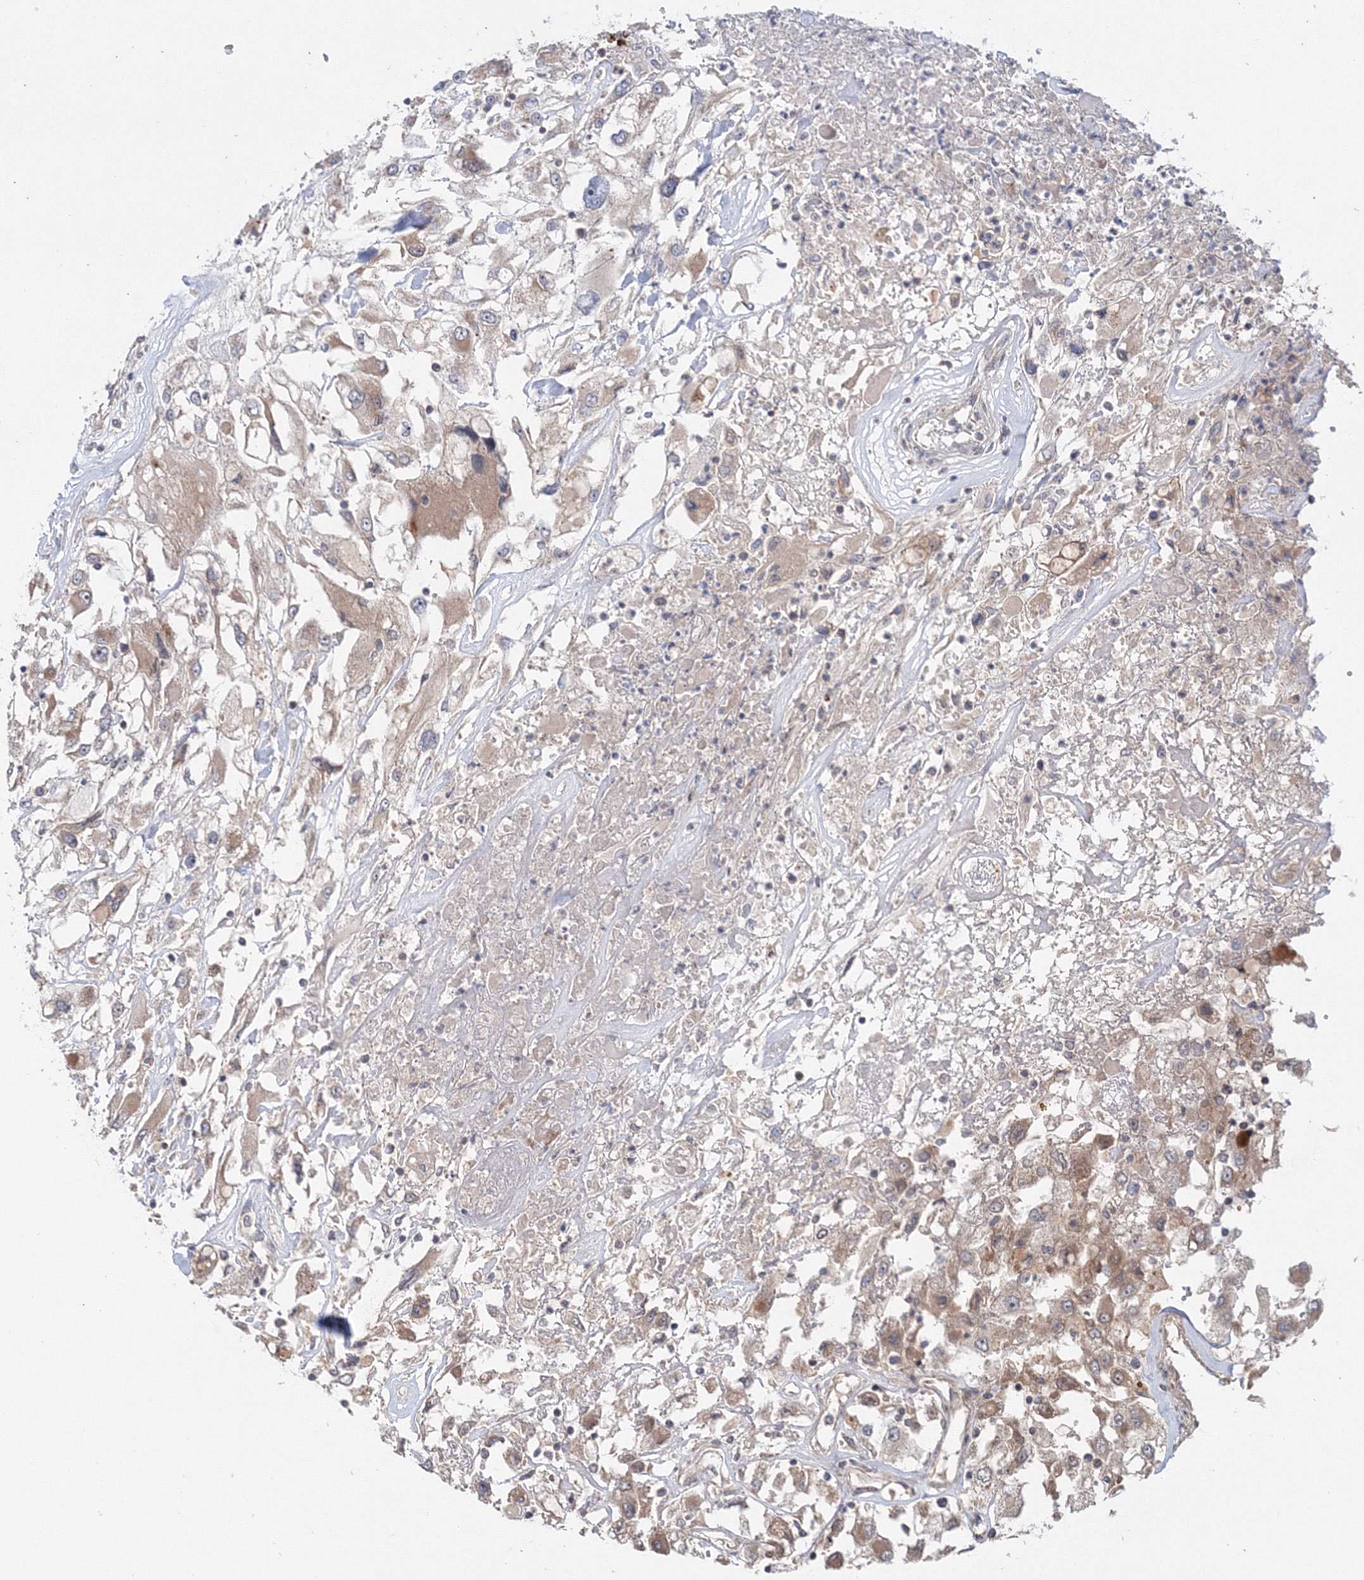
{"staining": {"intensity": "weak", "quantity": "25%-75%", "location": "cytoplasmic/membranous"}, "tissue": "renal cancer", "cell_type": "Tumor cells", "image_type": "cancer", "snomed": [{"axis": "morphology", "description": "Adenocarcinoma, NOS"}, {"axis": "topography", "description": "Kidney"}], "caption": "Brown immunohistochemical staining in human renal adenocarcinoma demonstrates weak cytoplasmic/membranous expression in about 25%-75% of tumor cells.", "gene": "NOA1", "patient": {"sex": "female", "age": 52}}